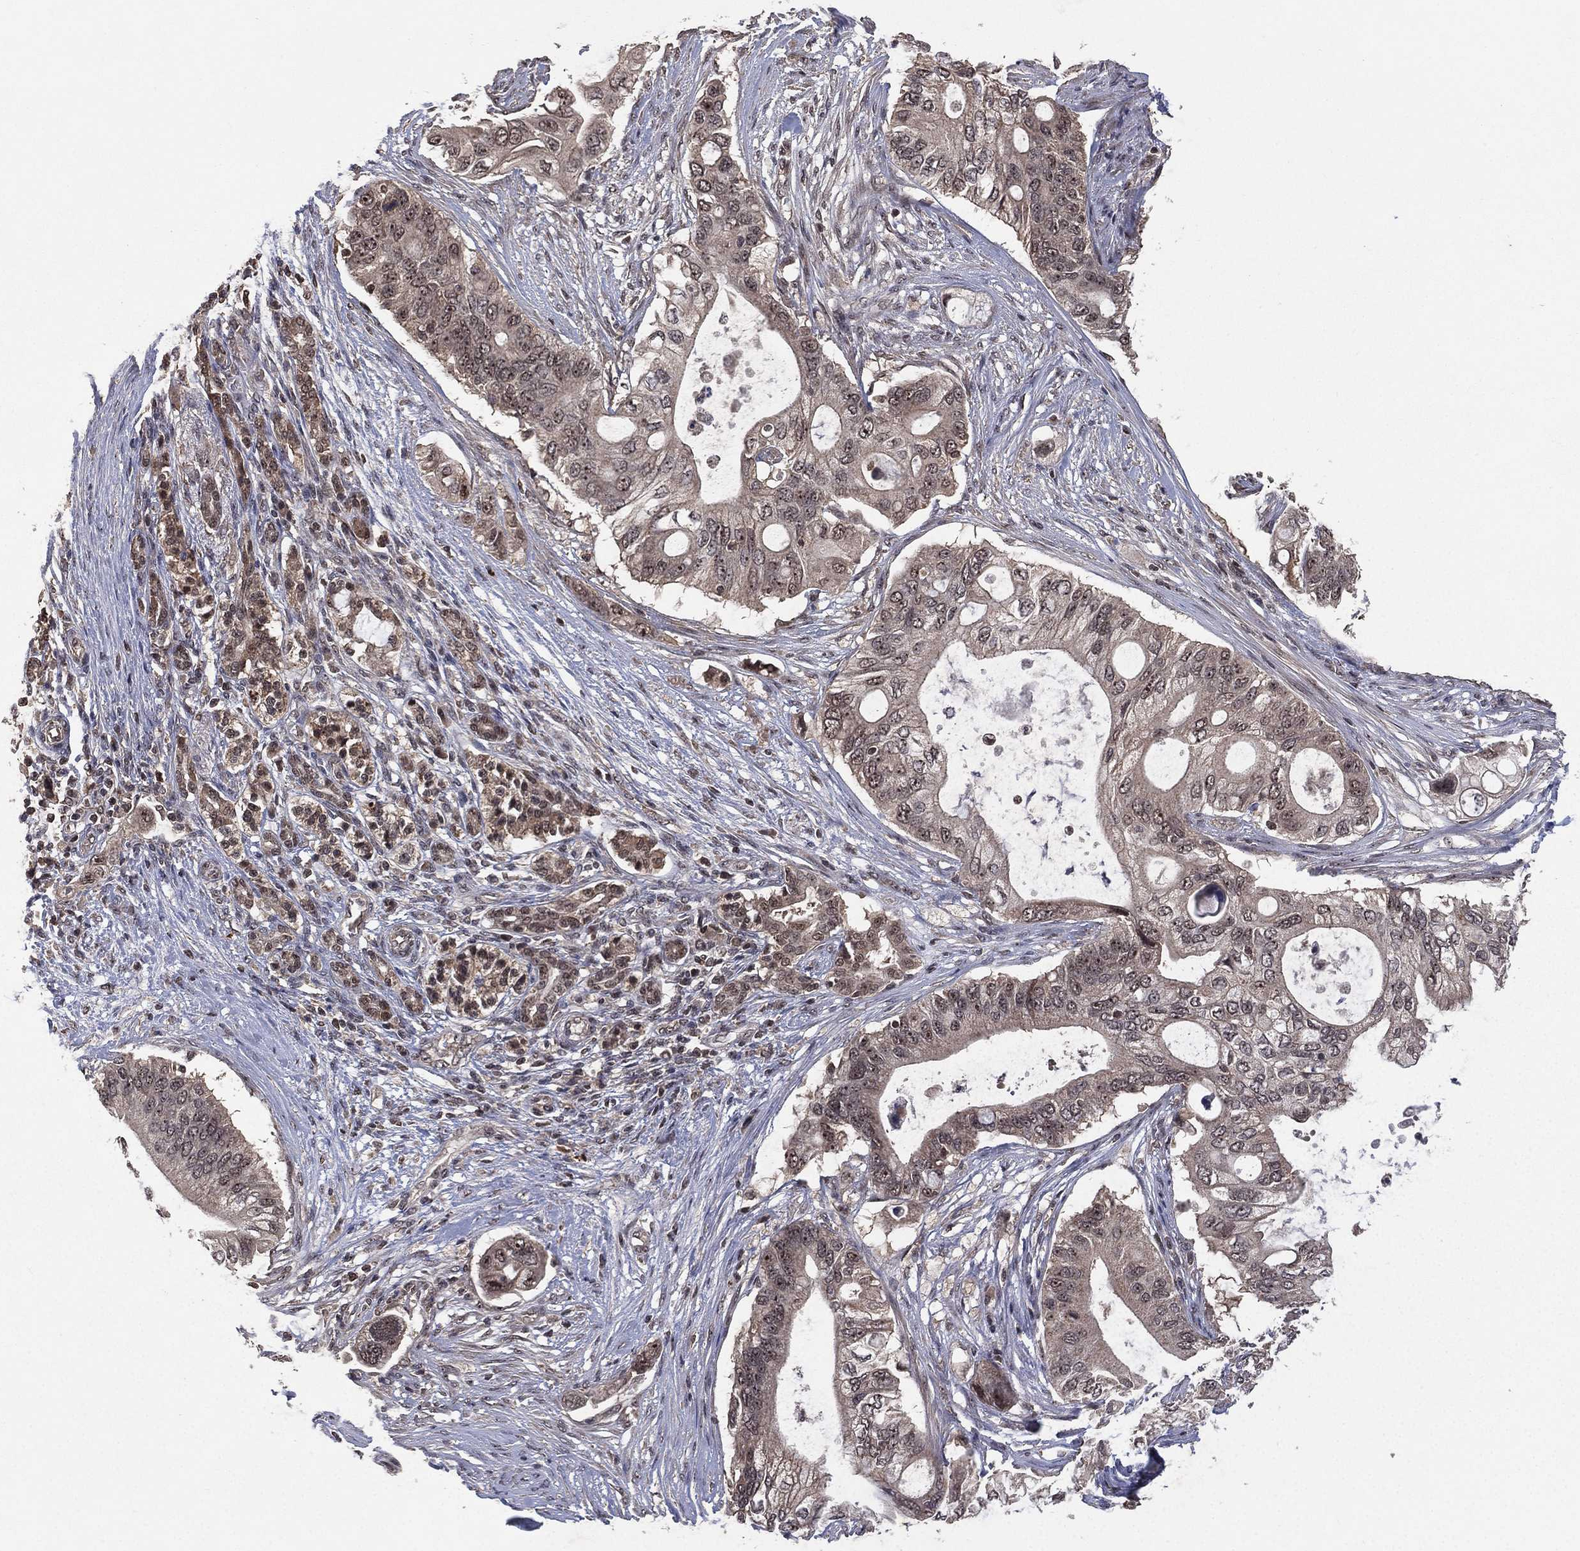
{"staining": {"intensity": "weak", "quantity": "<25%", "location": "cytoplasmic/membranous"}, "tissue": "pancreatic cancer", "cell_type": "Tumor cells", "image_type": "cancer", "snomed": [{"axis": "morphology", "description": "Adenocarcinoma, NOS"}, {"axis": "topography", "description": "Pancreas"}], "caption": "Protein analysis of adenocarcinoma (pancreatic) exhibits no significant staining in tumor cells.", "gene": "NELFCD", "patient": {"sex": "female", "age": 72}}